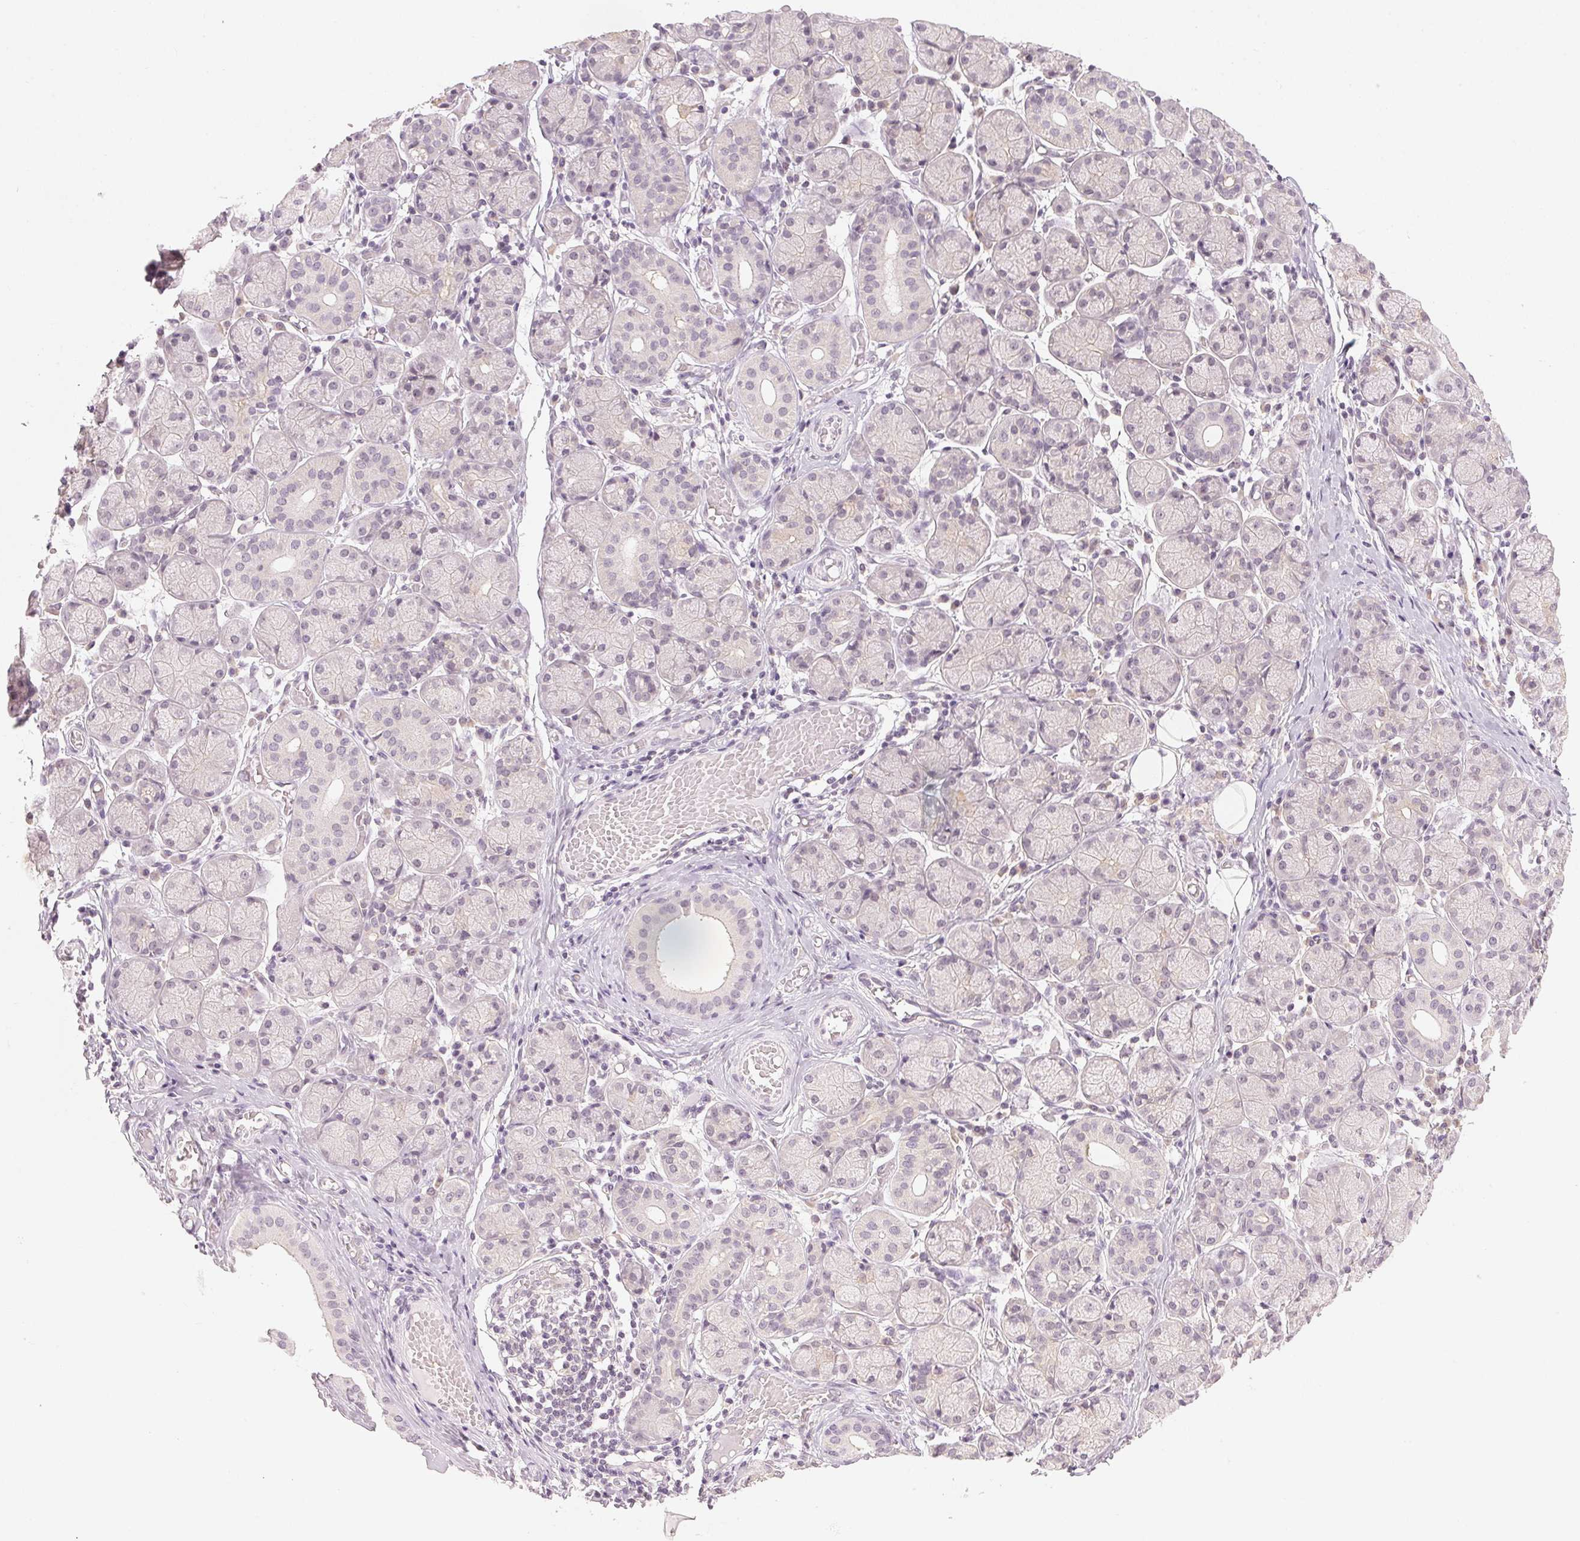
{"staining": {"intensity": "negative", "quantity": "none", "location": "none"}, "tissue": "salivary gland", "cell_type": "Glandular cells", "image_type": "normal", "snomed": [{"axis": "morphology", "description": "Normal tissue, NOS"}, {"axis": "topography", "description": "Salivary gland"}], "caption": "Salivary gland stained for a protein using IHC demonstrates no staining glandular cells.", "gene": "KPRP", "patient": {"sex": "female", "age": 24}}